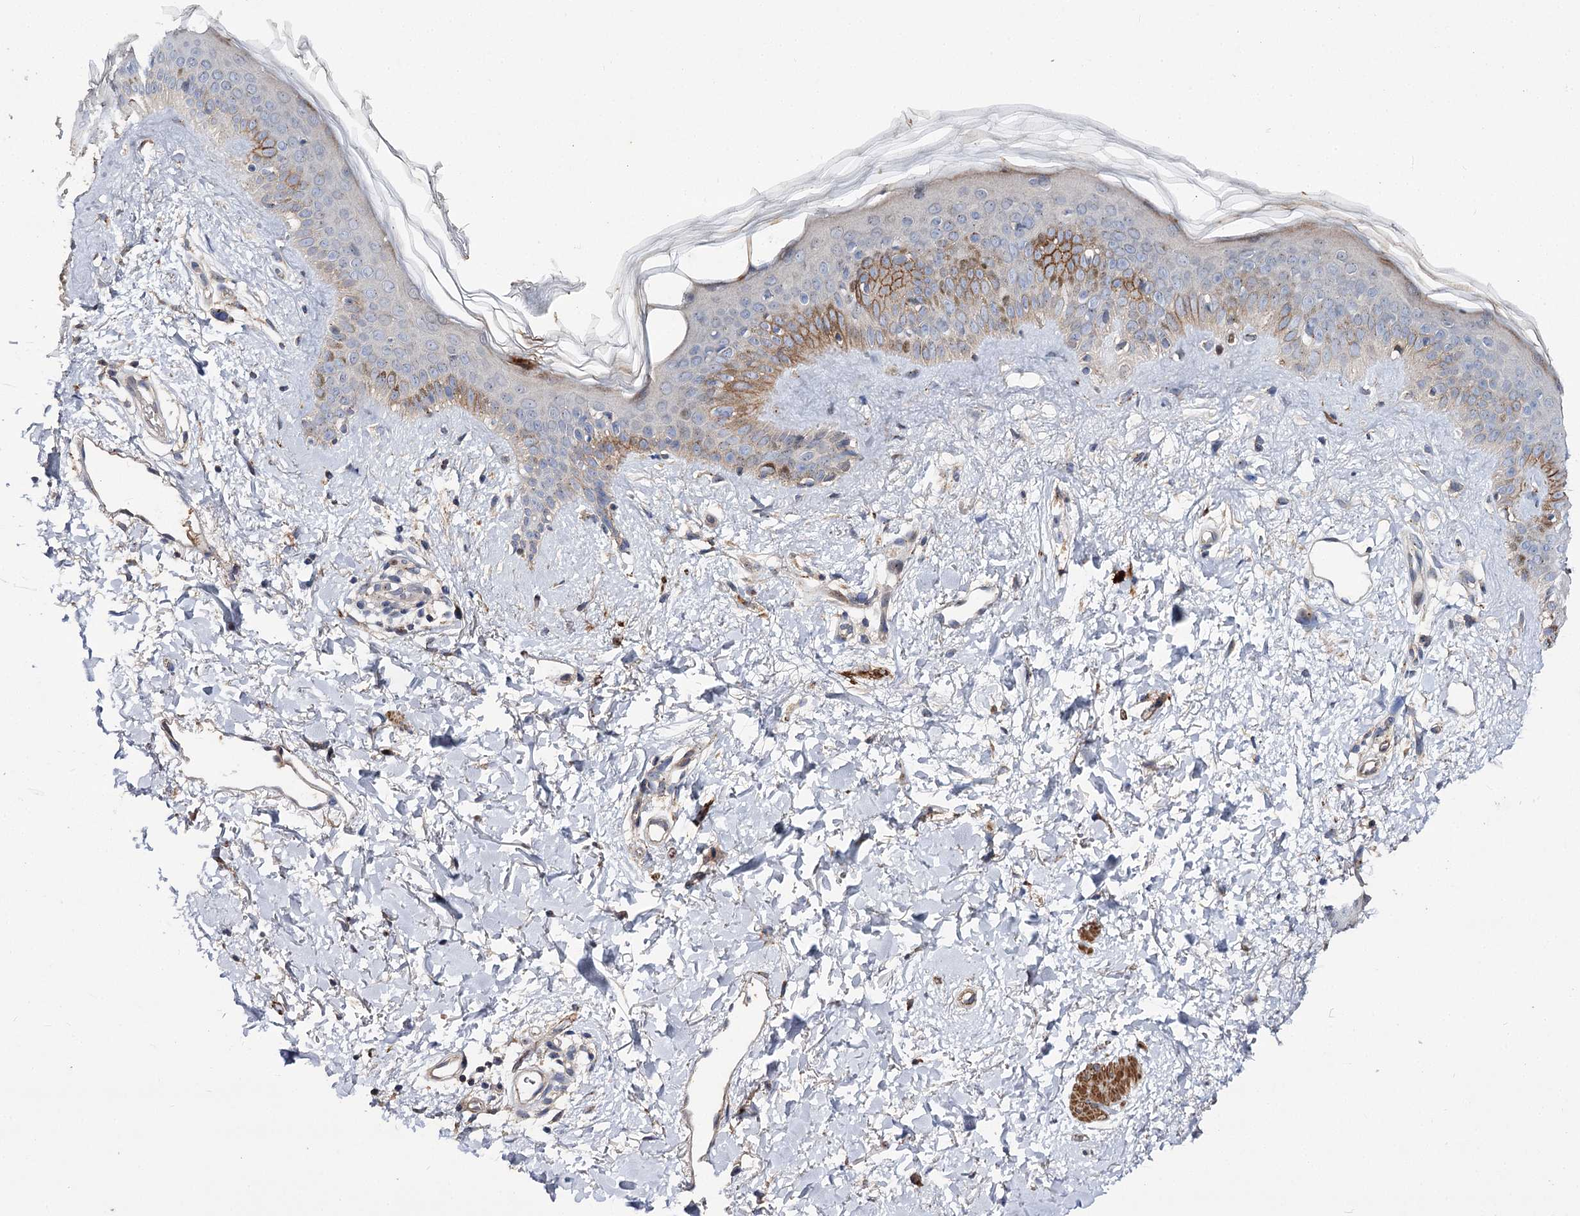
{"staining": {"intensity": "moderate", "quantity": ">75%", "location": "cytoplasmic/membranous"}, "tissue": "skin", "cell_type": "Fibroblasts", "image_type": "normal", "snomed": [{"axis": "morphology", "description": "Normal tissue, NOS"}, {"axis": "topography", "description": "Skin"}], "caption": "Protein staining by immunohistochemistry (IHC) reveals moderate cytoplasmic/membranous staining in about >75% of fibroblasts in unremarkable skin.", "gene": "MINDY3", "patient": {"sex": "female", "age": 58}}